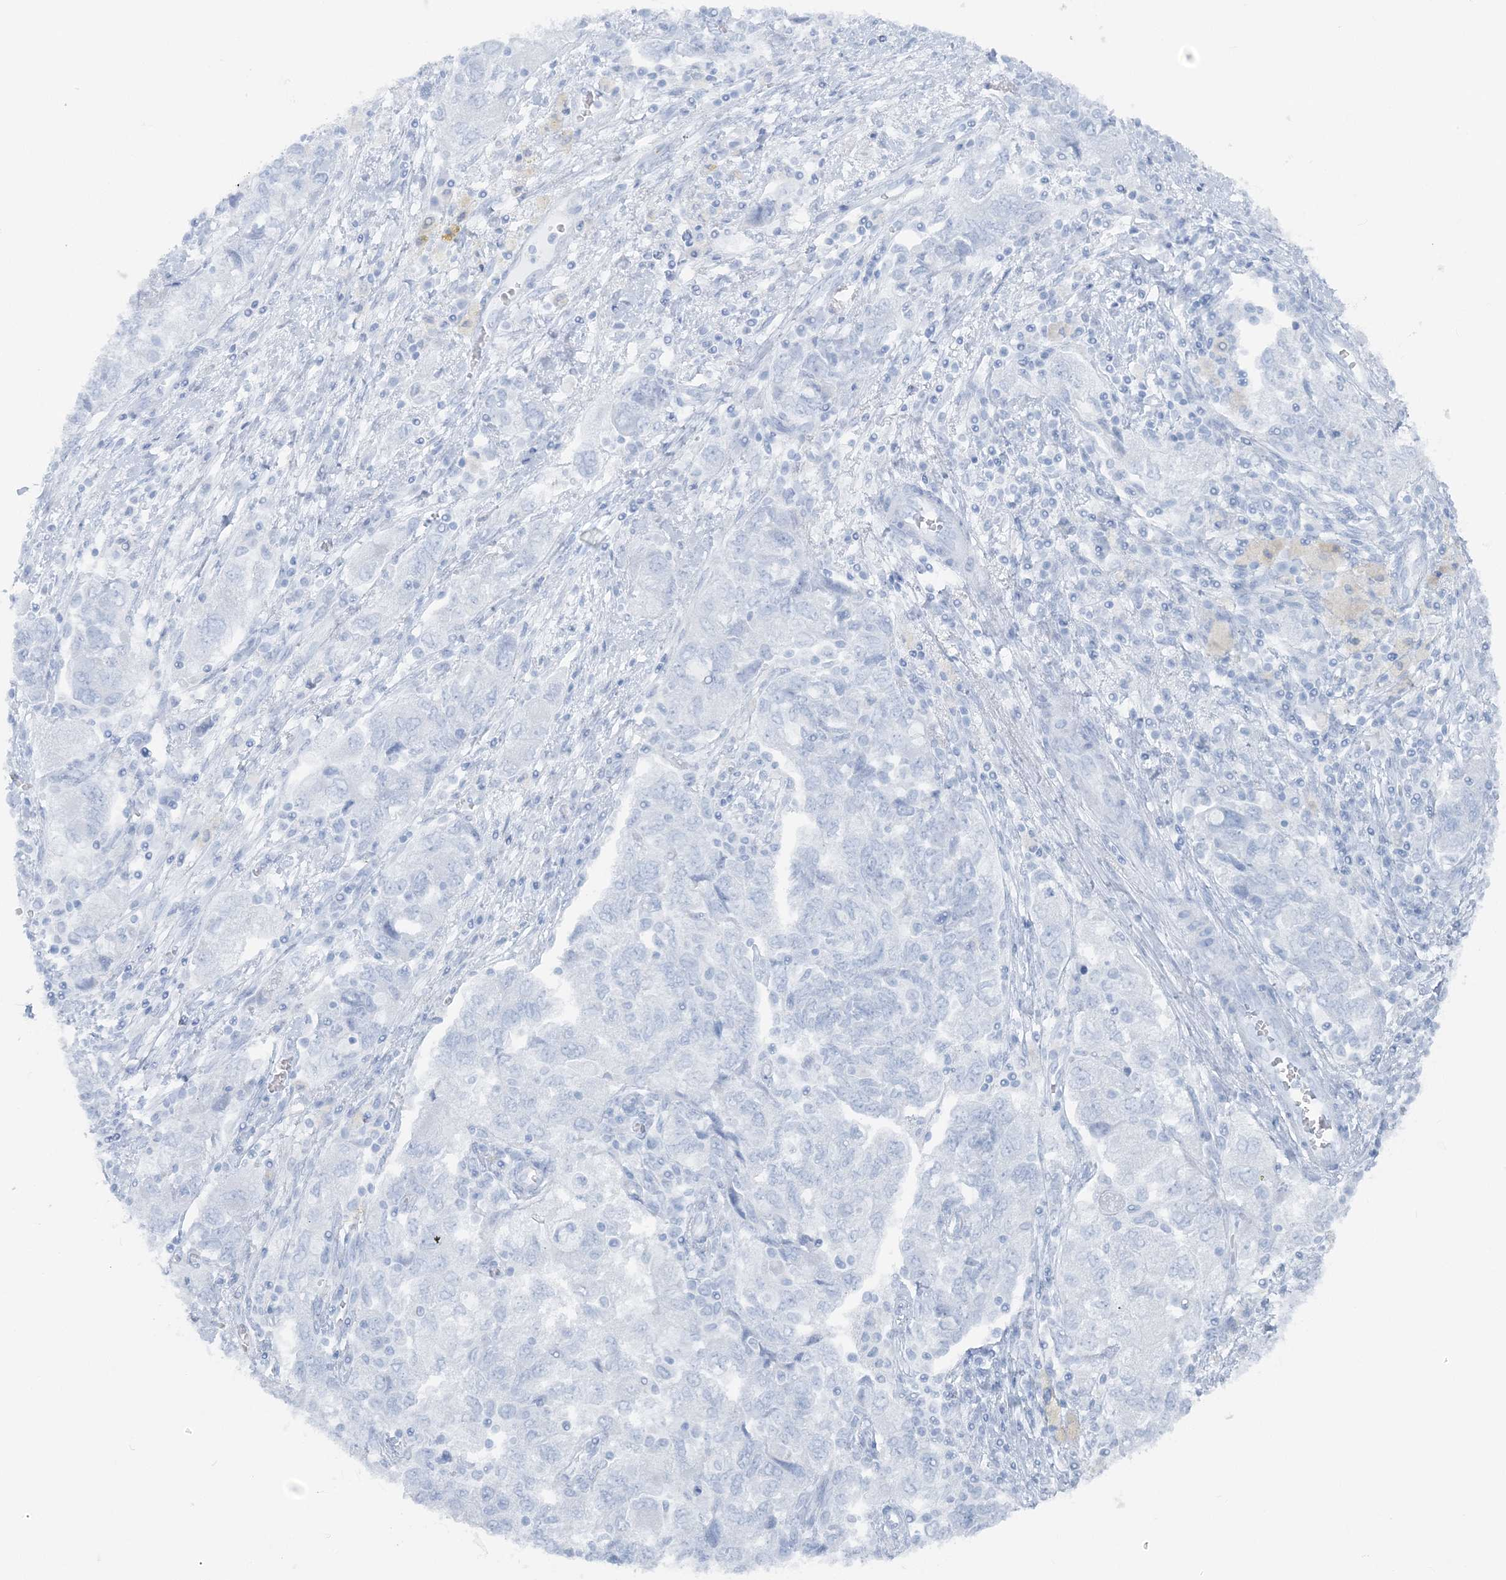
{"staining": {"intensity": "negative", "quantity": "none", "location": "none"}, "tissue": "ovarian cancer", "cell_type": "Tumor cells", "image_type": "cancer", "snomed": [{"axis": "morphology", "description": "Carcinoma, NOS"}, {"axis": "morphology", "description": "Cystadenocarcinoma, serous, NOS"}, {"axis": "topography", "description": "Ovary"}], "caption": "DAB immunohistochemical staining of ovarian cancer displays no significant staining in tumor cells.", "gene": "ATP11A", "patient": {"sex": "female", "age": 69}}